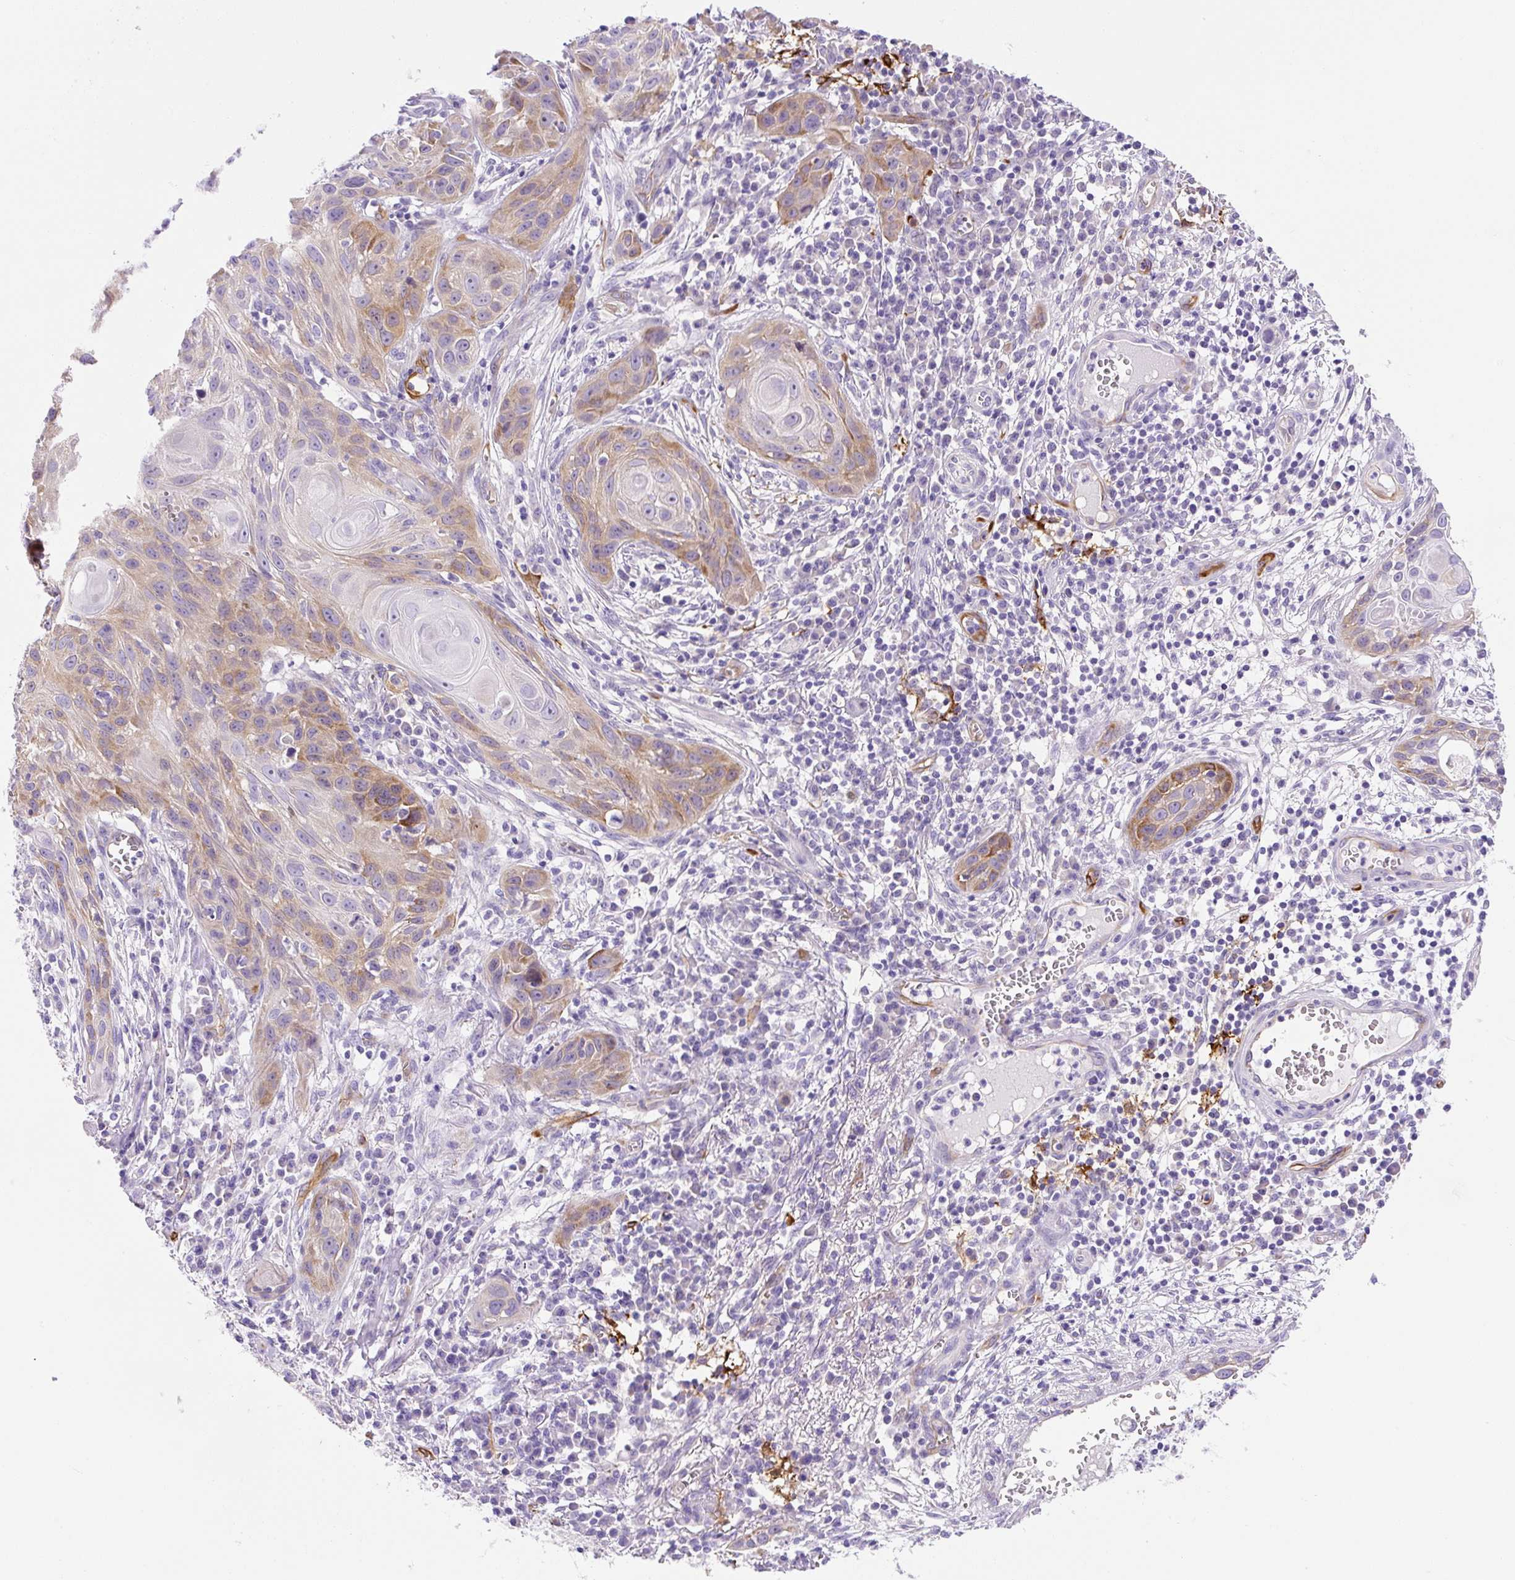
{"staining": {"intensity": "moderate", "quantity": "25%-75%", "location": "cytoplasmic/membranous"}, "tissue": "skin cancer", "cell_type": "Tumor cells", "image_type": "cancer", "snomed": [{"axis": "morphology", "description": "Squamous cell carcinoma, NOS"}, {"axis": "topography", "description": "Skin"}, {"axis": "topography", "description": "Vulva"}], "caption": "Protein analysis of skin cancer tissue shows moderate cytoplasmic/membranous expression in about 25%-75% of tumor cells.", "gene": "ASB4", "patient": {"sex": "female", "age": 83}}